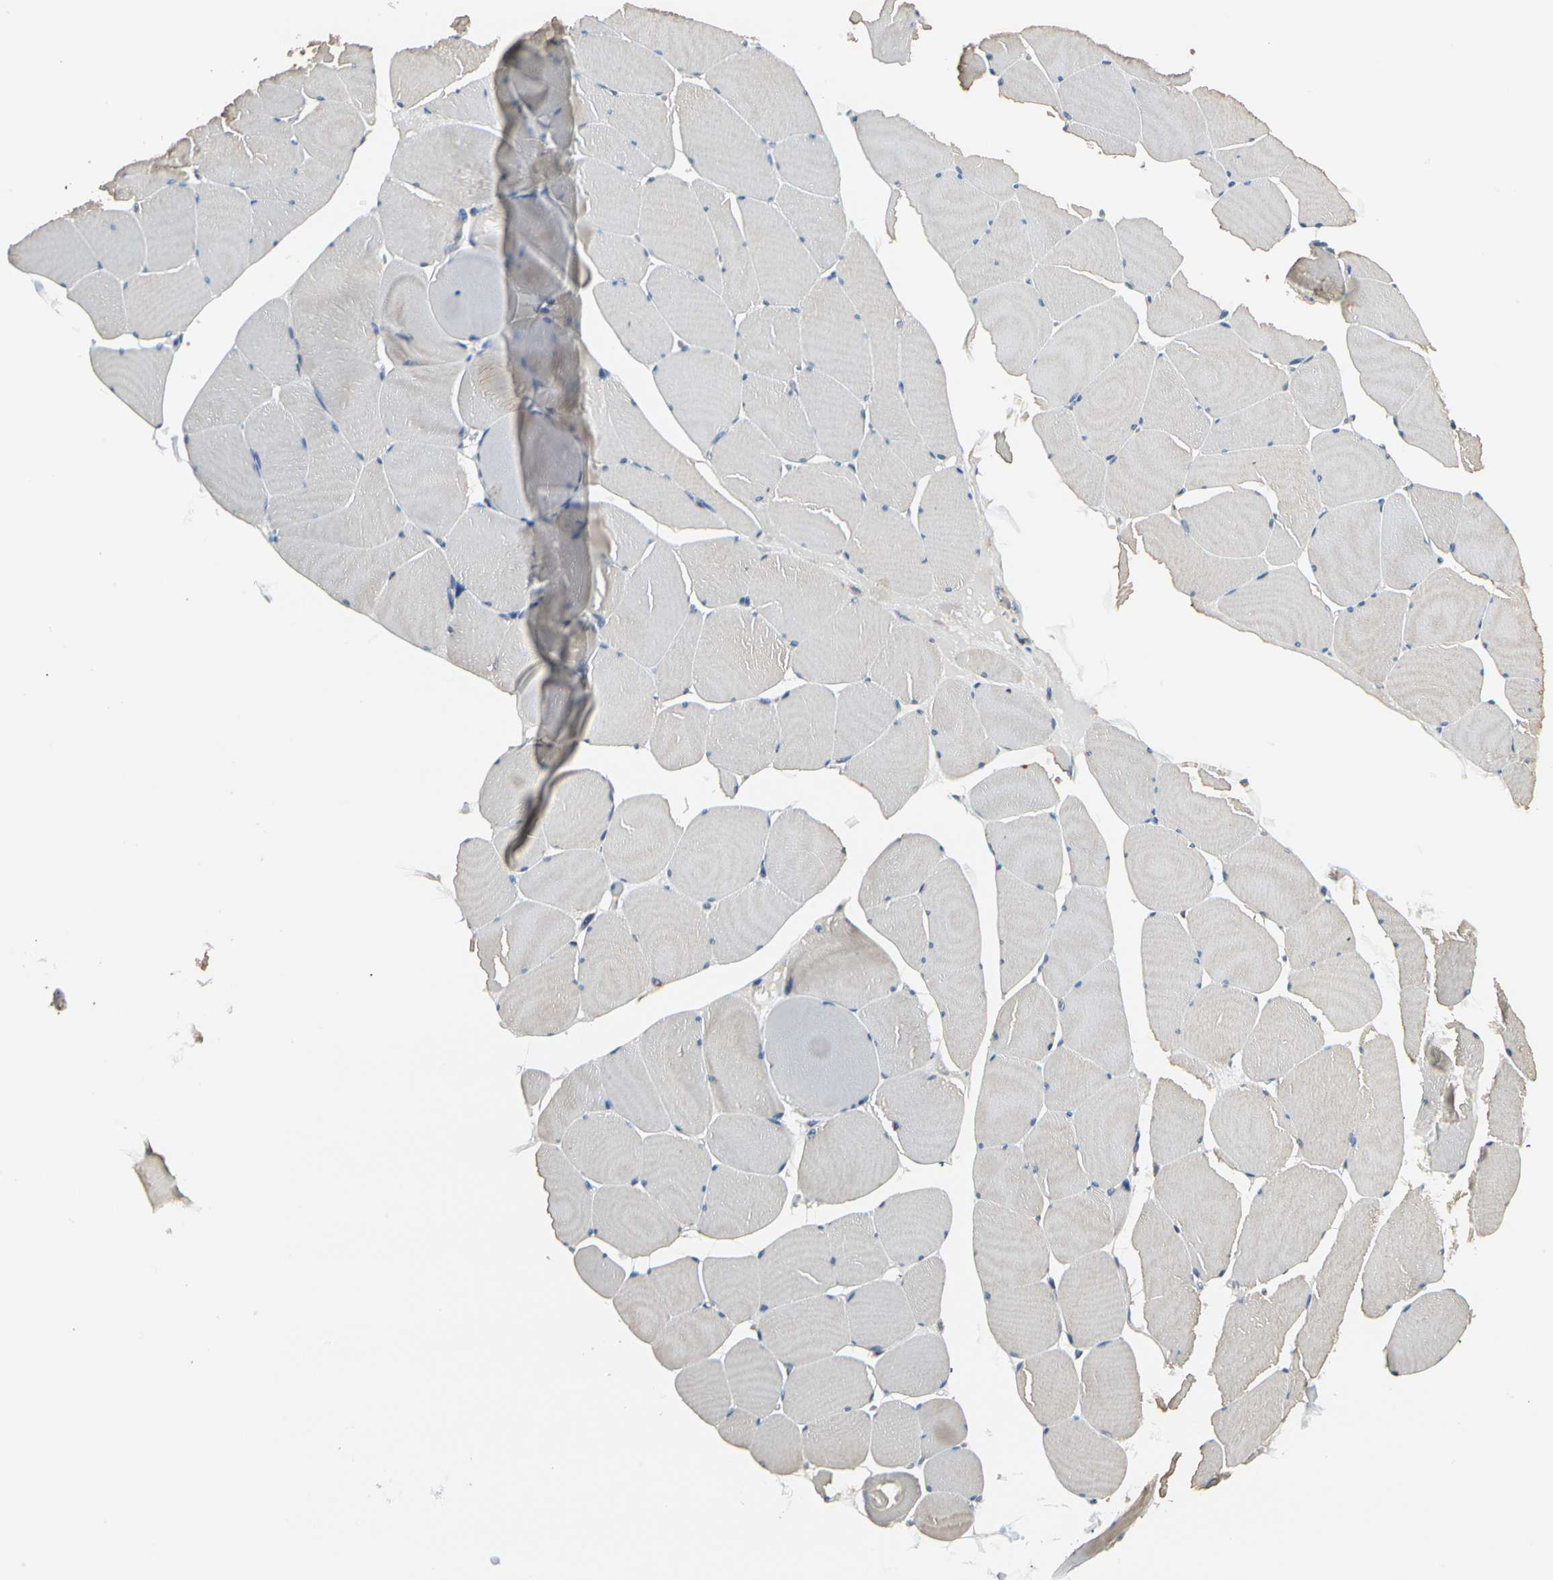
{"staining": {"intensity": "weak", "quantity": "<25%", "location": "cytoplasmic/membranous"}, "tissue": "skeletal muscle", "cell_type": "Myocytes", "image_type": "normal", "snomed": [{"axis": "morphology", "description": "Normal tissue, NOS"}, {"axis": "topography", "description": "Skeletal muscle"}, {"axis": "topography", "description": "Salivary gland"}], "caption": "Photomicrograph shows no significant protein expression in myocytes of normal skeletal muscle. Brightfield microscopy of immunohistochemistry stained with DAB (3,3'-diaminobenzidine) (brown) and hematoxylin (blue), captured at high magnification.", "gene": "ANKS6", "patient": {"sex": "male", "age": 62}}